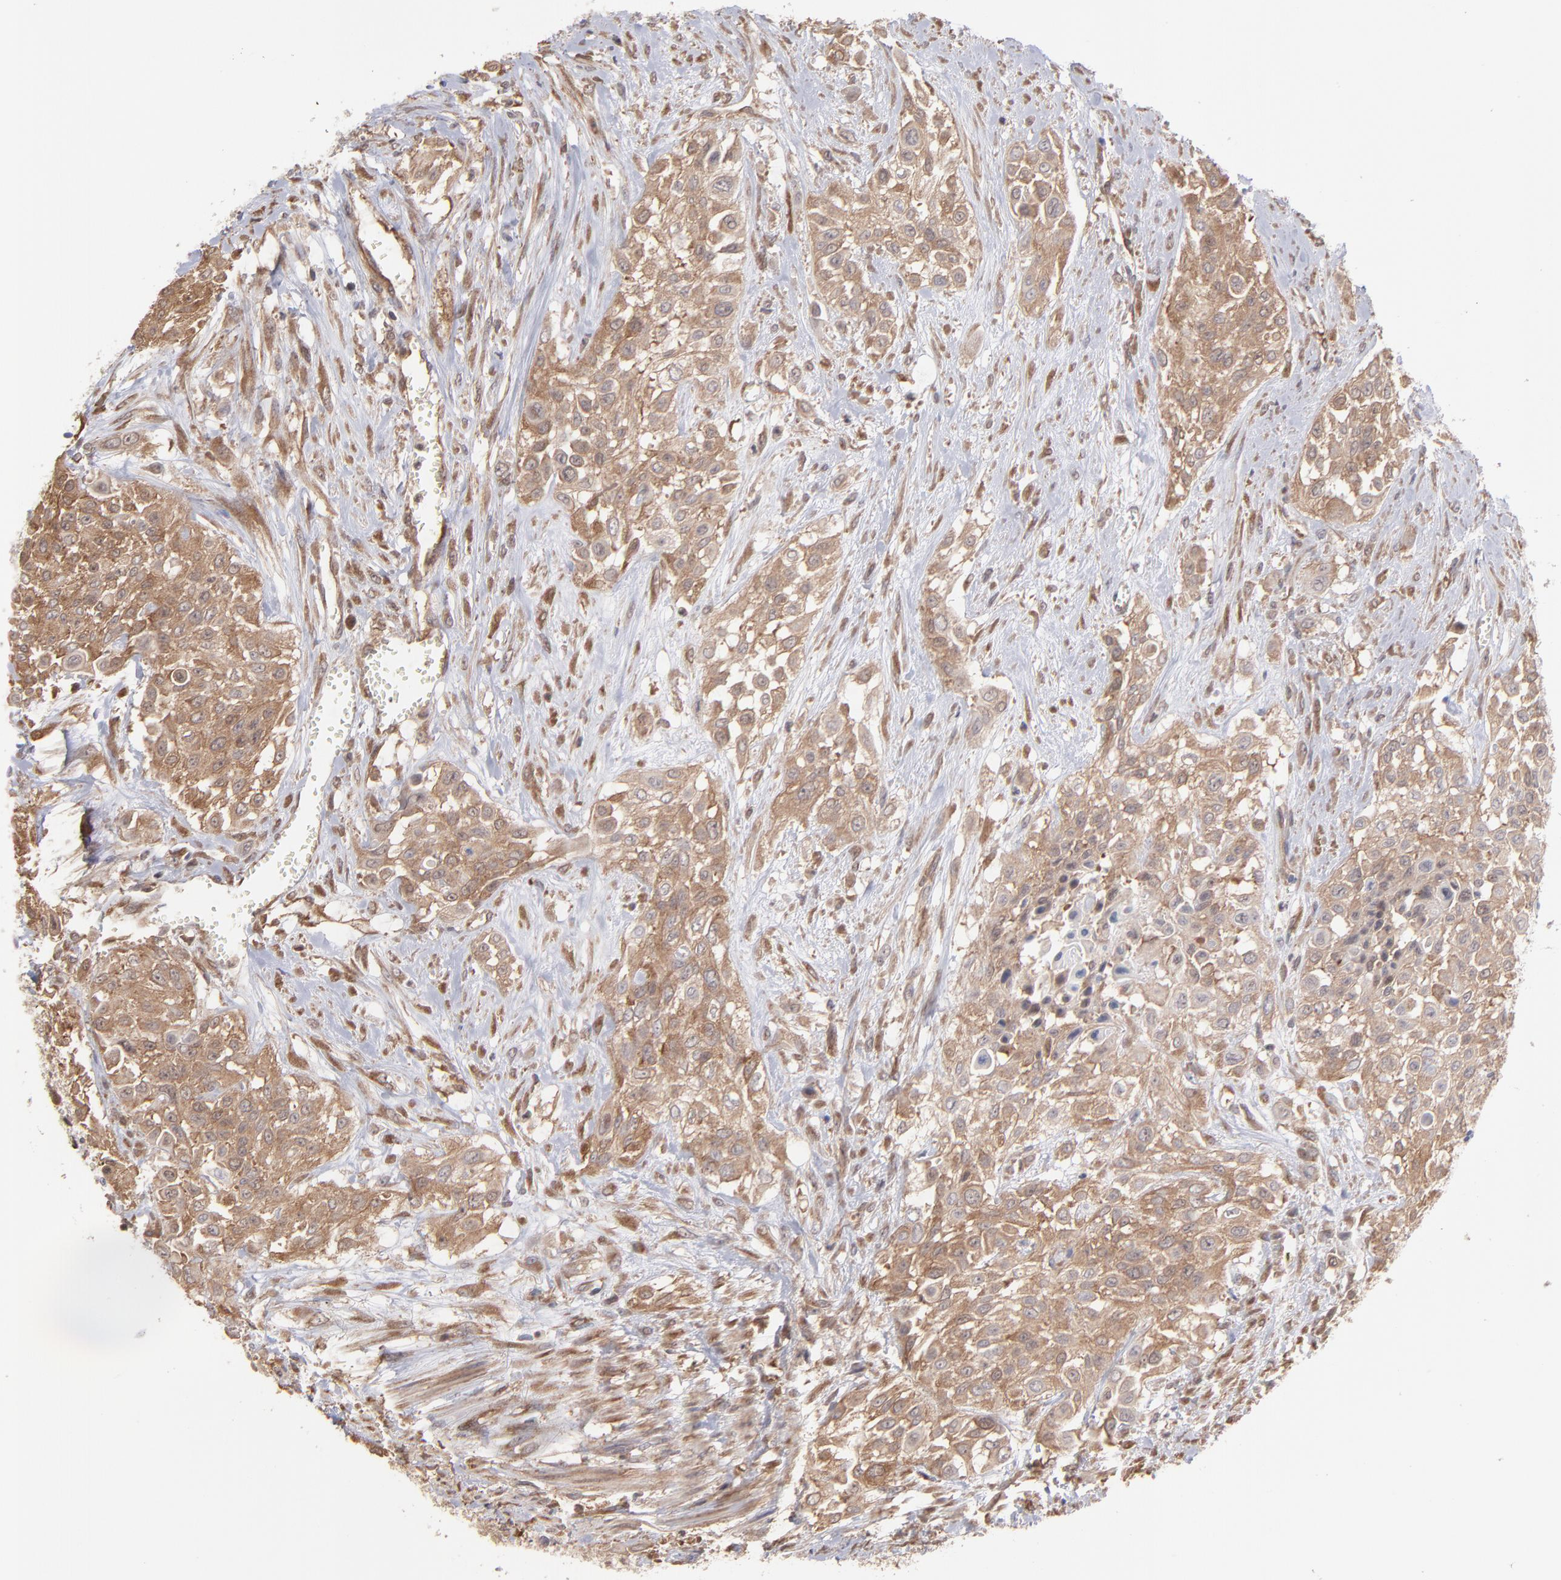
{"staining": {"intensity": "moderate", "quantity": ">75%", "location": "cytoplasmic/membranous"}, "tissue": "urothelial cancer", "cell_type": "Tumor cells", "image_type": "cancer", "snomed": [{"axis": "morphology", "description": "Urothelial carcinoma, High grade"}, {"axis": "topography", "description": "Urinary bladder"}], "caption": "High-grade urothelial carcinoma stained with a brown dye reveals moderate cytoplasmic/membranous positive expression in approximately >75% of tumor cells.", "gene": "MAPRE1", "patient": {"sex": "male", "age": 57}}